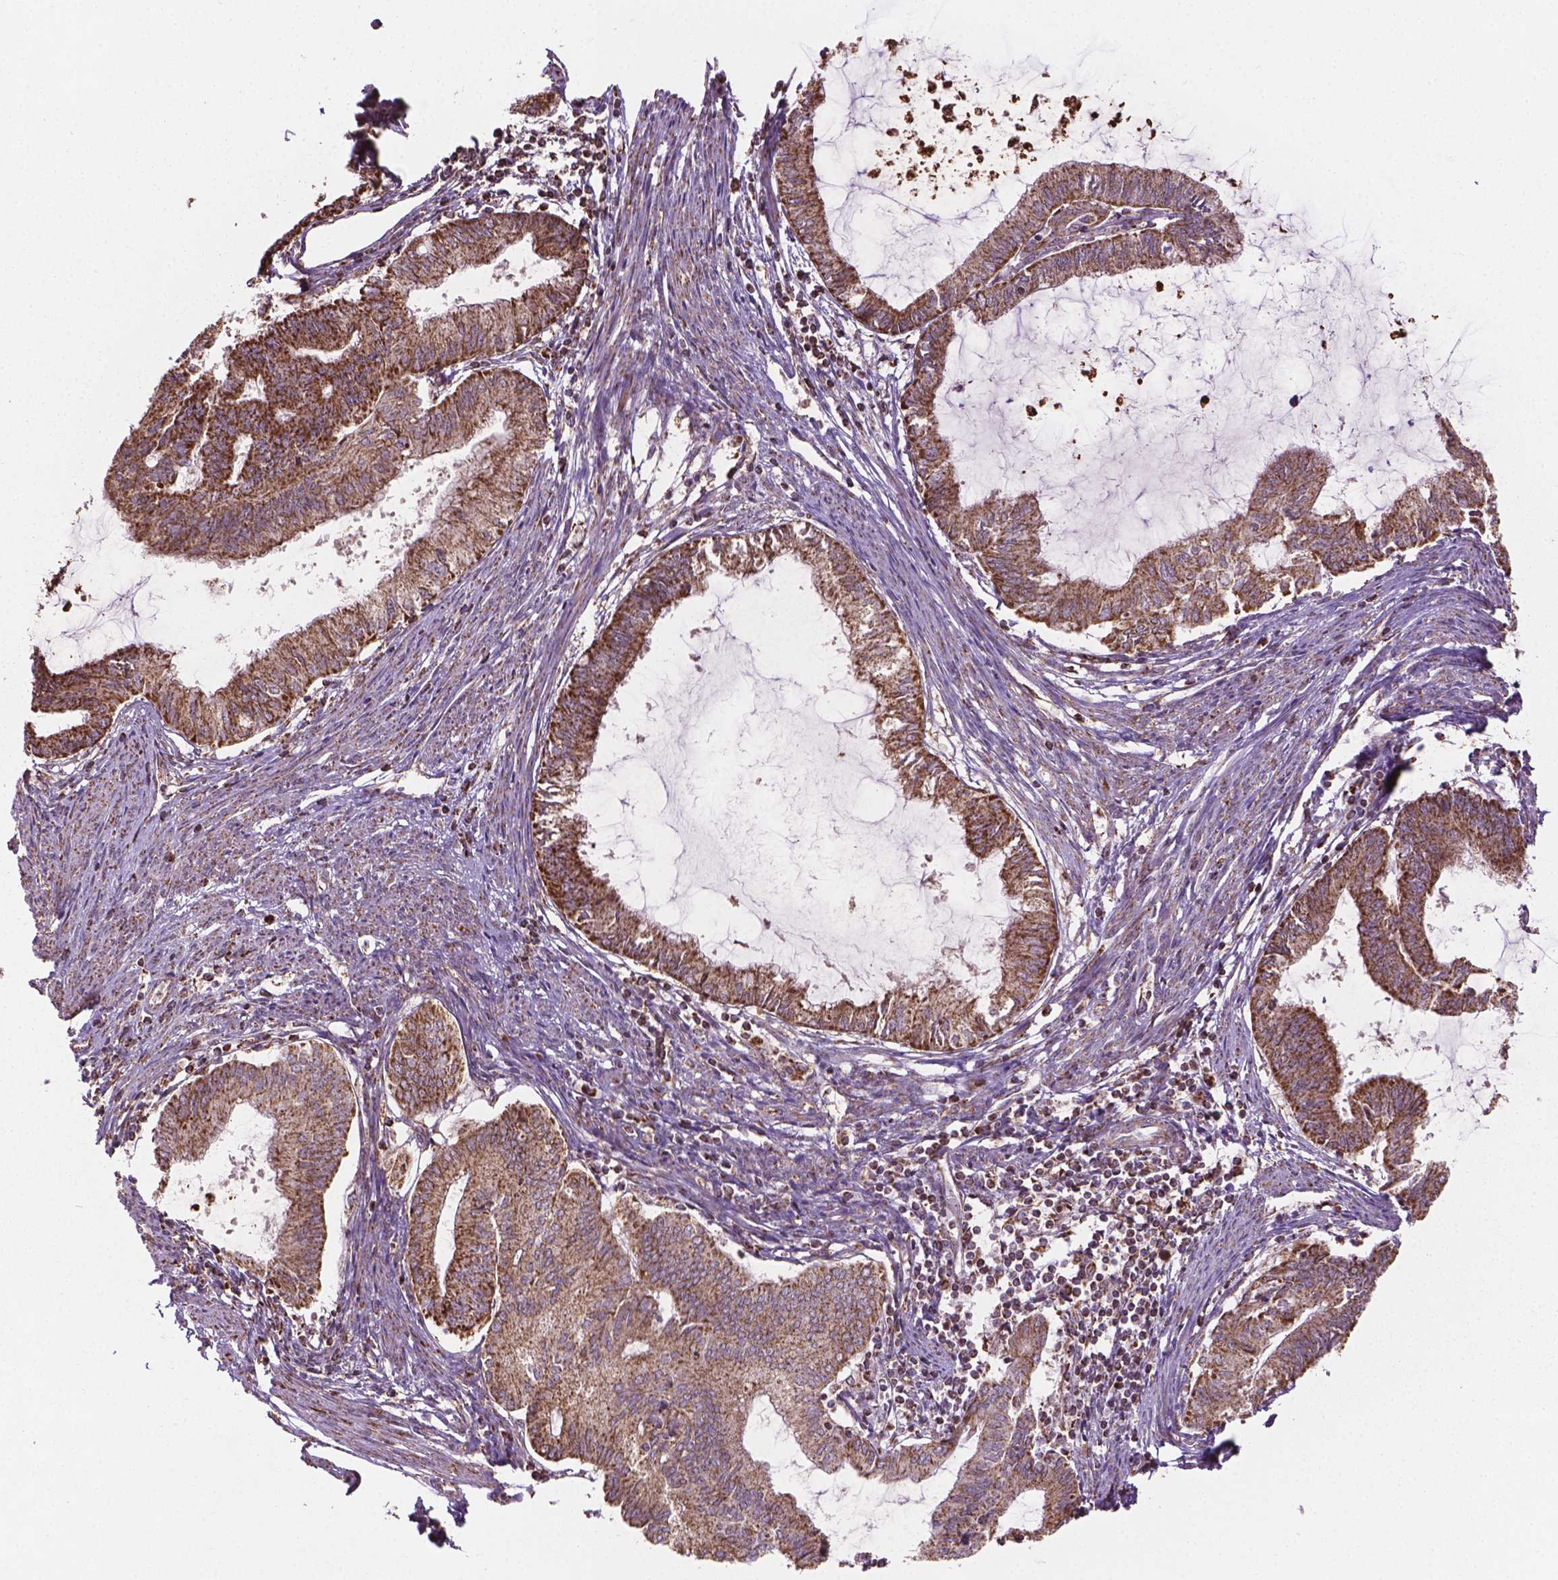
{"staining": {"intensity": "moderate", "quantity": ">75%", "location": "cytoplasmic/membranous"}, "tissue": "endometrial cancer", "cell_type": "Tumor cells", "image_type": "cancer", "snomed": [{"axis": "morphology", "description": "Adenocarcinoma, NOS"}, {"axis": "topography", "description": "Endometrium"}], "caption": "This is an image of IHC staining of endometrial cancer, which shows moderate positivity in the cytoplasmic/membranous of tumor cells.", "gene": "HS3ST3A1", "patient": {"sex": "female", "age": 86}}